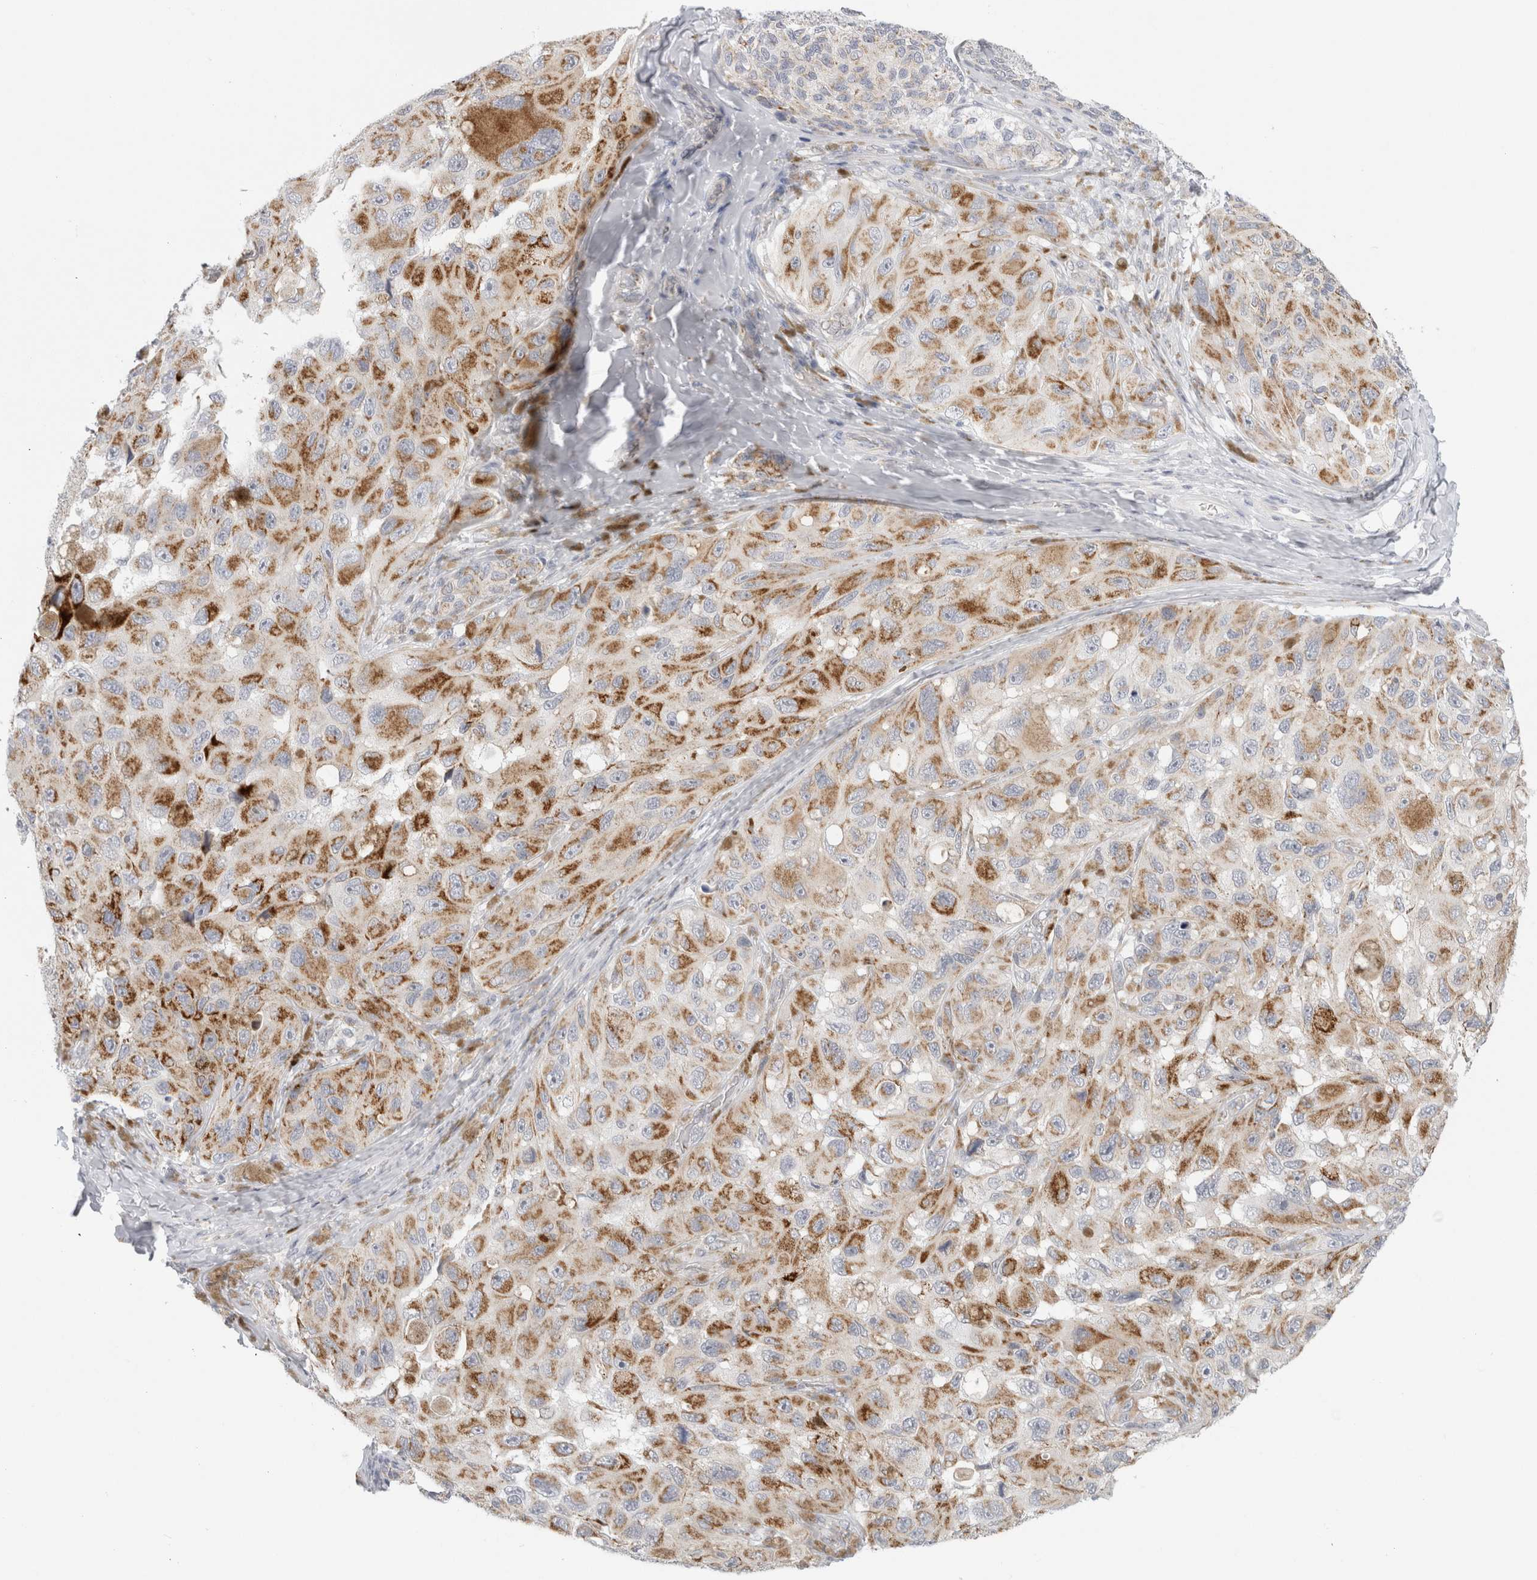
{"staining": {"intensity": "moderate", "quantity": ">75%", "location": "cytoplasmic/membranous"}, "tissue": "melanoma", "cell_type": "Tumor cells", "image_type": "cancer", "snomed": [{"axis": "morphology", "description": "Malignant melanoma, NOS"}, {"axis": "topography", "description": "Skin"}], "caption": "Melanoma was stained to show a protein in brown. There is medium levels of moderate cytoplasmic/membranous staining in about >75% of tumor cells. The protein is shown in brown color, while the nuclei are stained blue.", "gene": "FAHD1", "patient": {"sex": "female", "age": 73}}